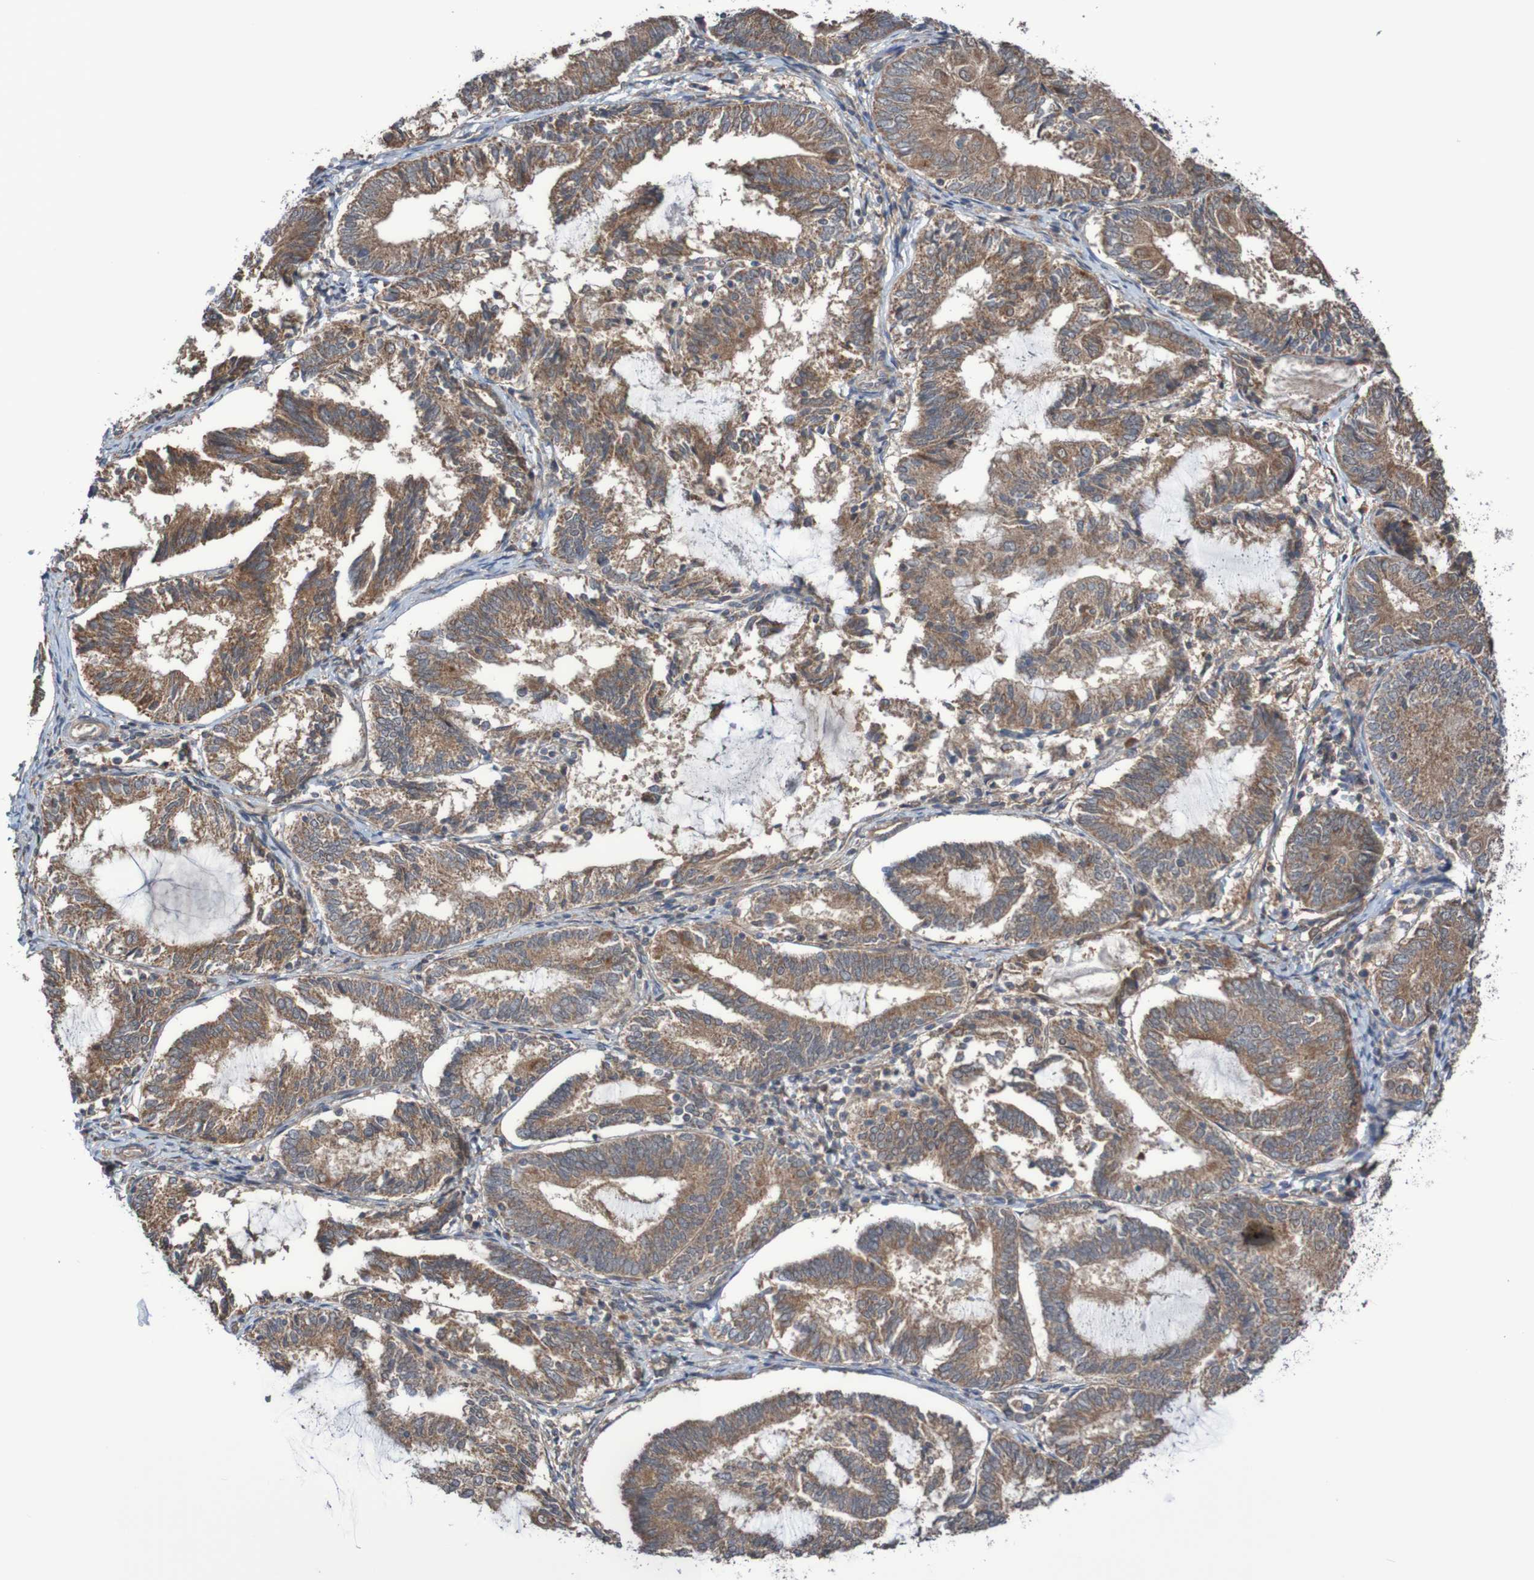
{"staining": {"intensity": "moderate", "quantity": ">75%", "location": "cytoplasmic/membranous"}, "tissue": "endometrial cancer", "cell_type": "Tumor cells", "image_type": "cancer", "snomed": [{"axis": "morphology", "description": "Adenocarcinoma, NOS"}, {"axis": "topography", "description": "Endometrium"}], "caption": "Brown immunohistochemical staining in human endometrial cancer (adenocarcinoma) exhibits moderate cytoplasmic/membranous staining in approximately >75% of tumor cells.", "gene": "PHPT1", "patient": {"sex": "female", "age": 81}}